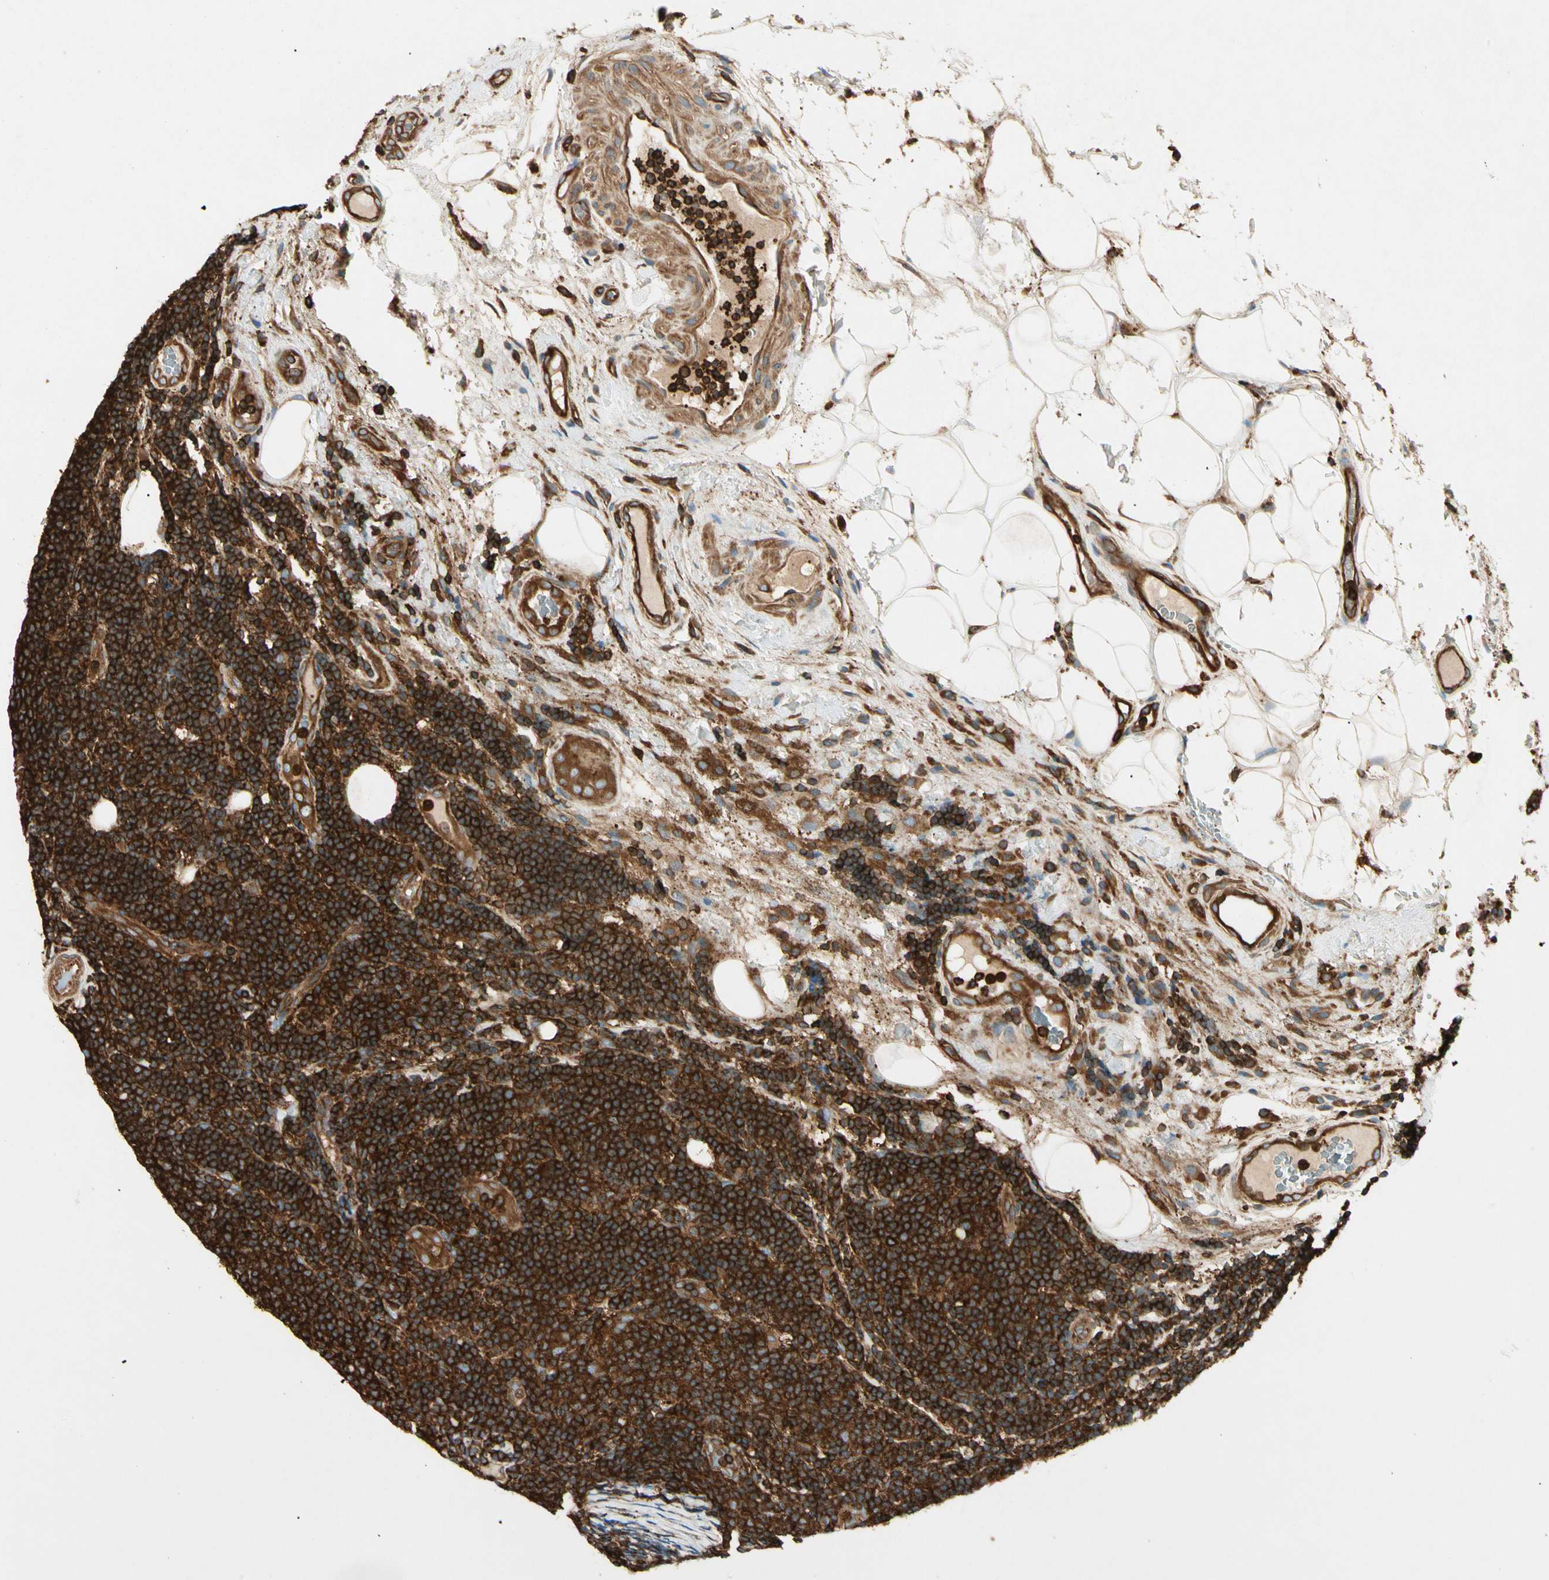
{"staining": {"intensity": "strong", "quantity": ">75%", "location": "cytoplasmic/membranous"}, "tissue": "lymphoma", "cell_type": "Tumor cells", "image_type": "cancer", "snomed": [{"axis": "morphology", "description": "Malignant lymphoma, non-Hodgkin's type, Low grade"}, {"axis": "topography", "description": "Lymph node"}], "caption": "The immunohistochemical stain labels strong cytoplasmic/membranous staining in tumor cells of lymphoma tissue.", "gene": "ARPC2", "patient": {"sex": "male", "age": 83}}